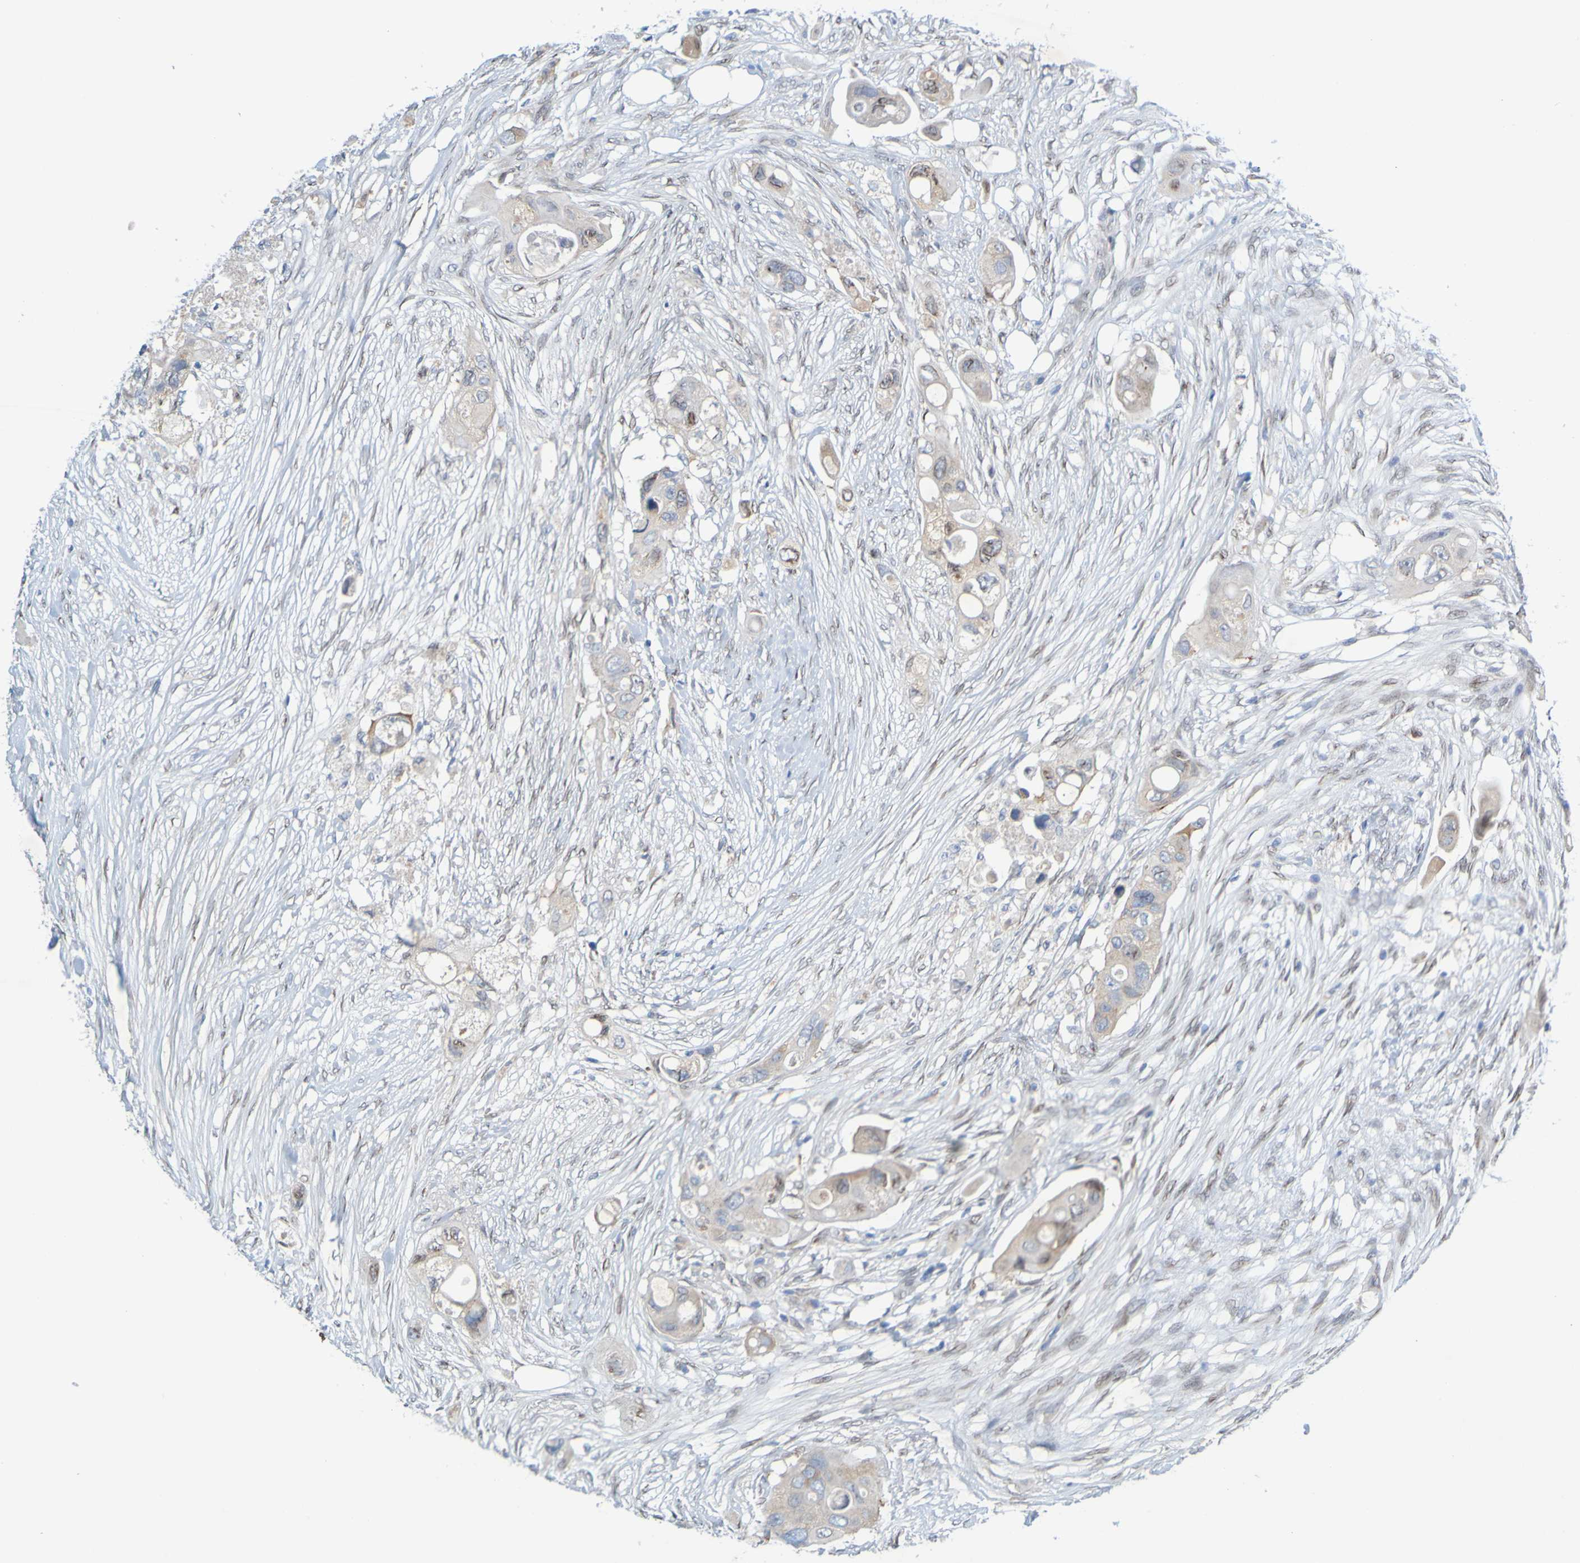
{"staining": {"intensity": "weak", "quantity": "<25%", "location": "cytoplasmic/membranous"}, "tissue": "colorectal cancer", "cell_type": "Tumor cells", "image_type": "cancer", "snomed": [{"axis": "morphology", "description": "Adenocarcinoma, NOS"}, {"axis": "topography", "description": "Colon"}], "caption": "Immunohistochemistry of adenocarcinoma (colorectal) displays no expression in tumor cells.", "gene": "MAG", "patient": {"sex": "female", "age": 57}}